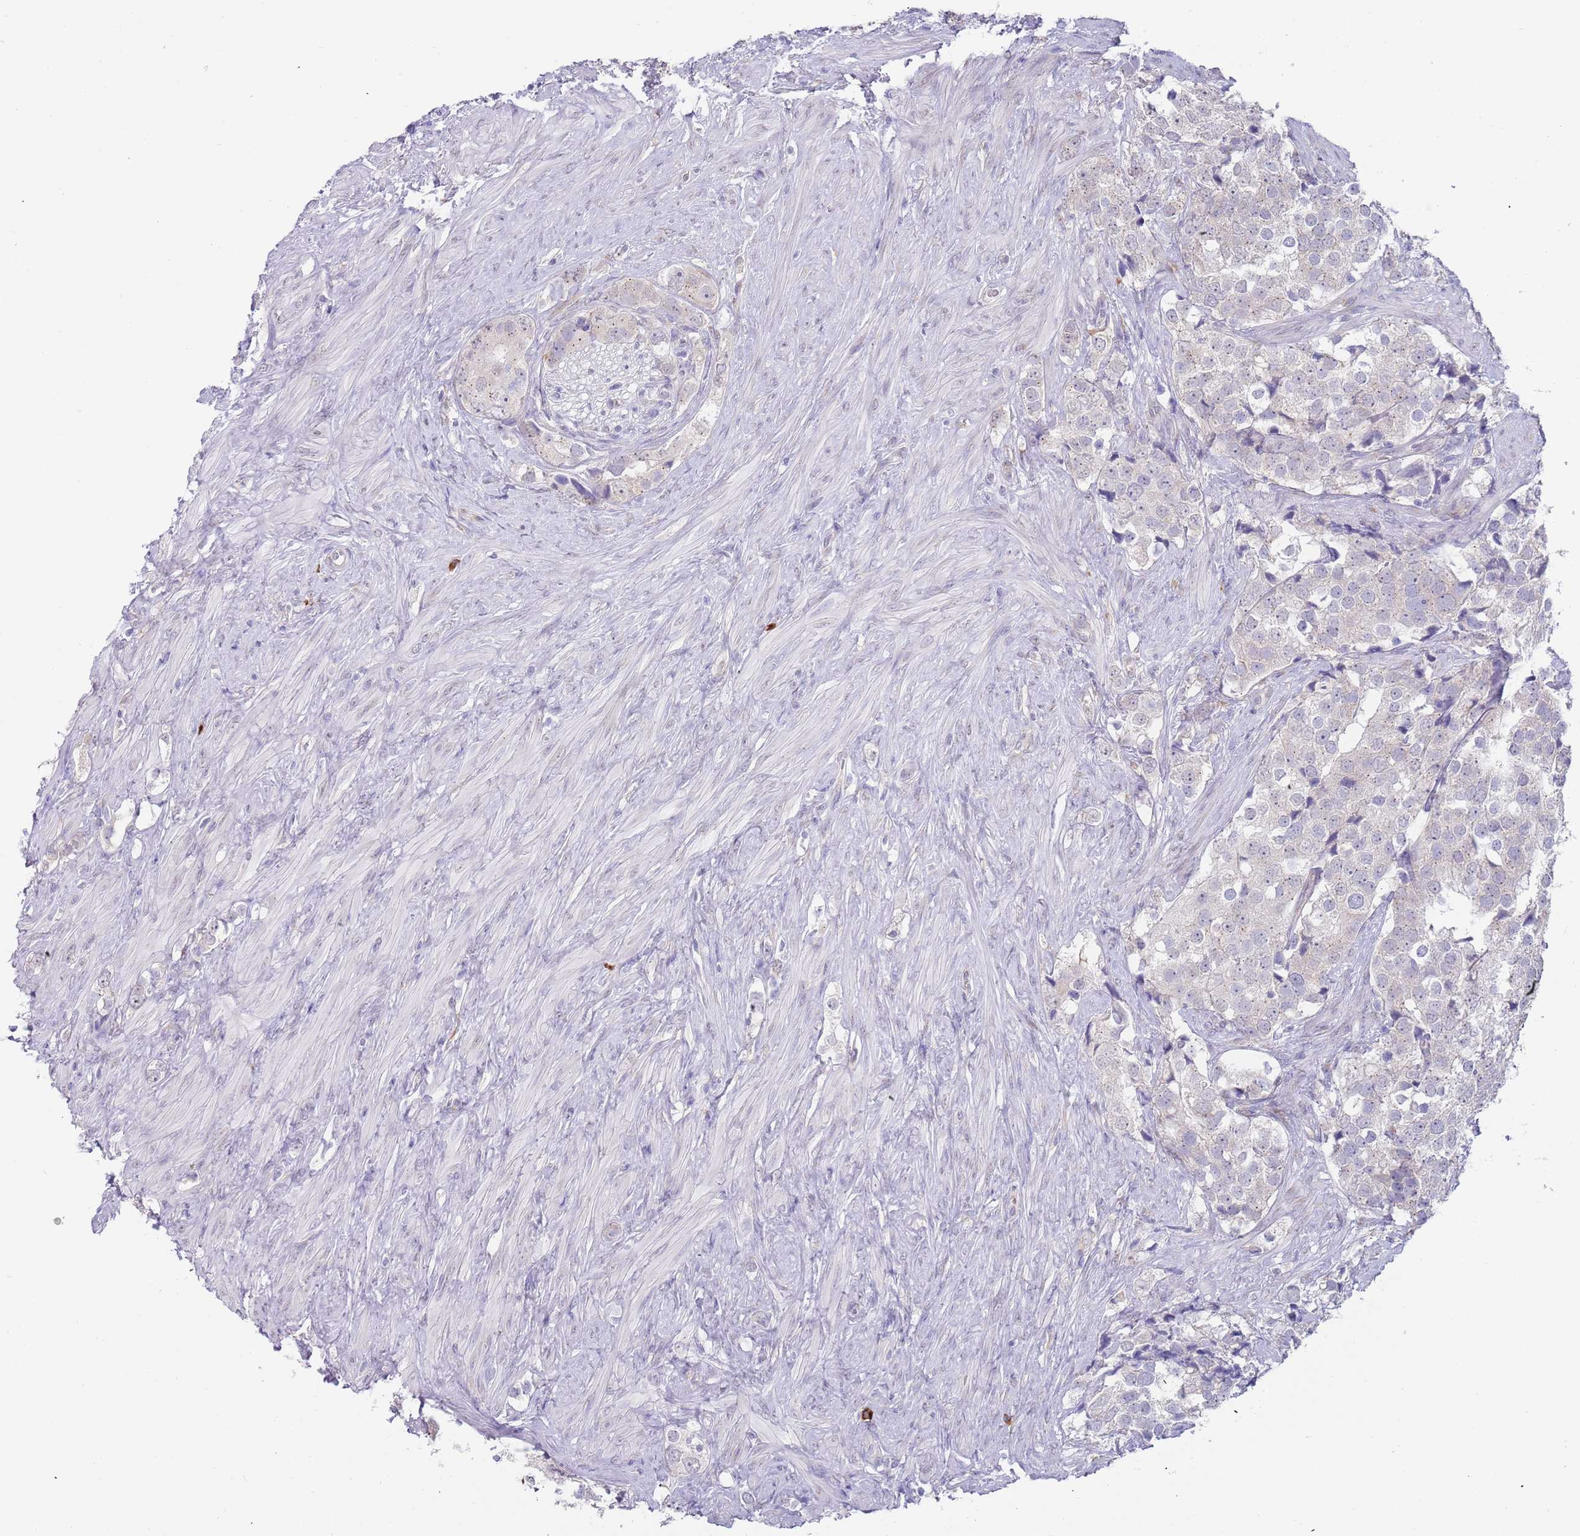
{"staining": {"intensity": "negative", "quantity": "none", "location": "none"}, "tissue": "prostate cancer", "cell_type": "Tumor cells", "image_type": "cancer", "snomed": [{"axis": "morphology", "description": "Adenocarcinoma, High grade"}, {"axis": "topography", "description": "Prostate"}], "caption": "High magnification brightfield microscopy of high-grade adenocarcinoma (prostate) stained with DAB (brown) and counterstained with hematoxylin (blue): tumor cells show no significant positivity.", "gene": "TNRC6C", "patient": {"sex": "male", "age": 49}}